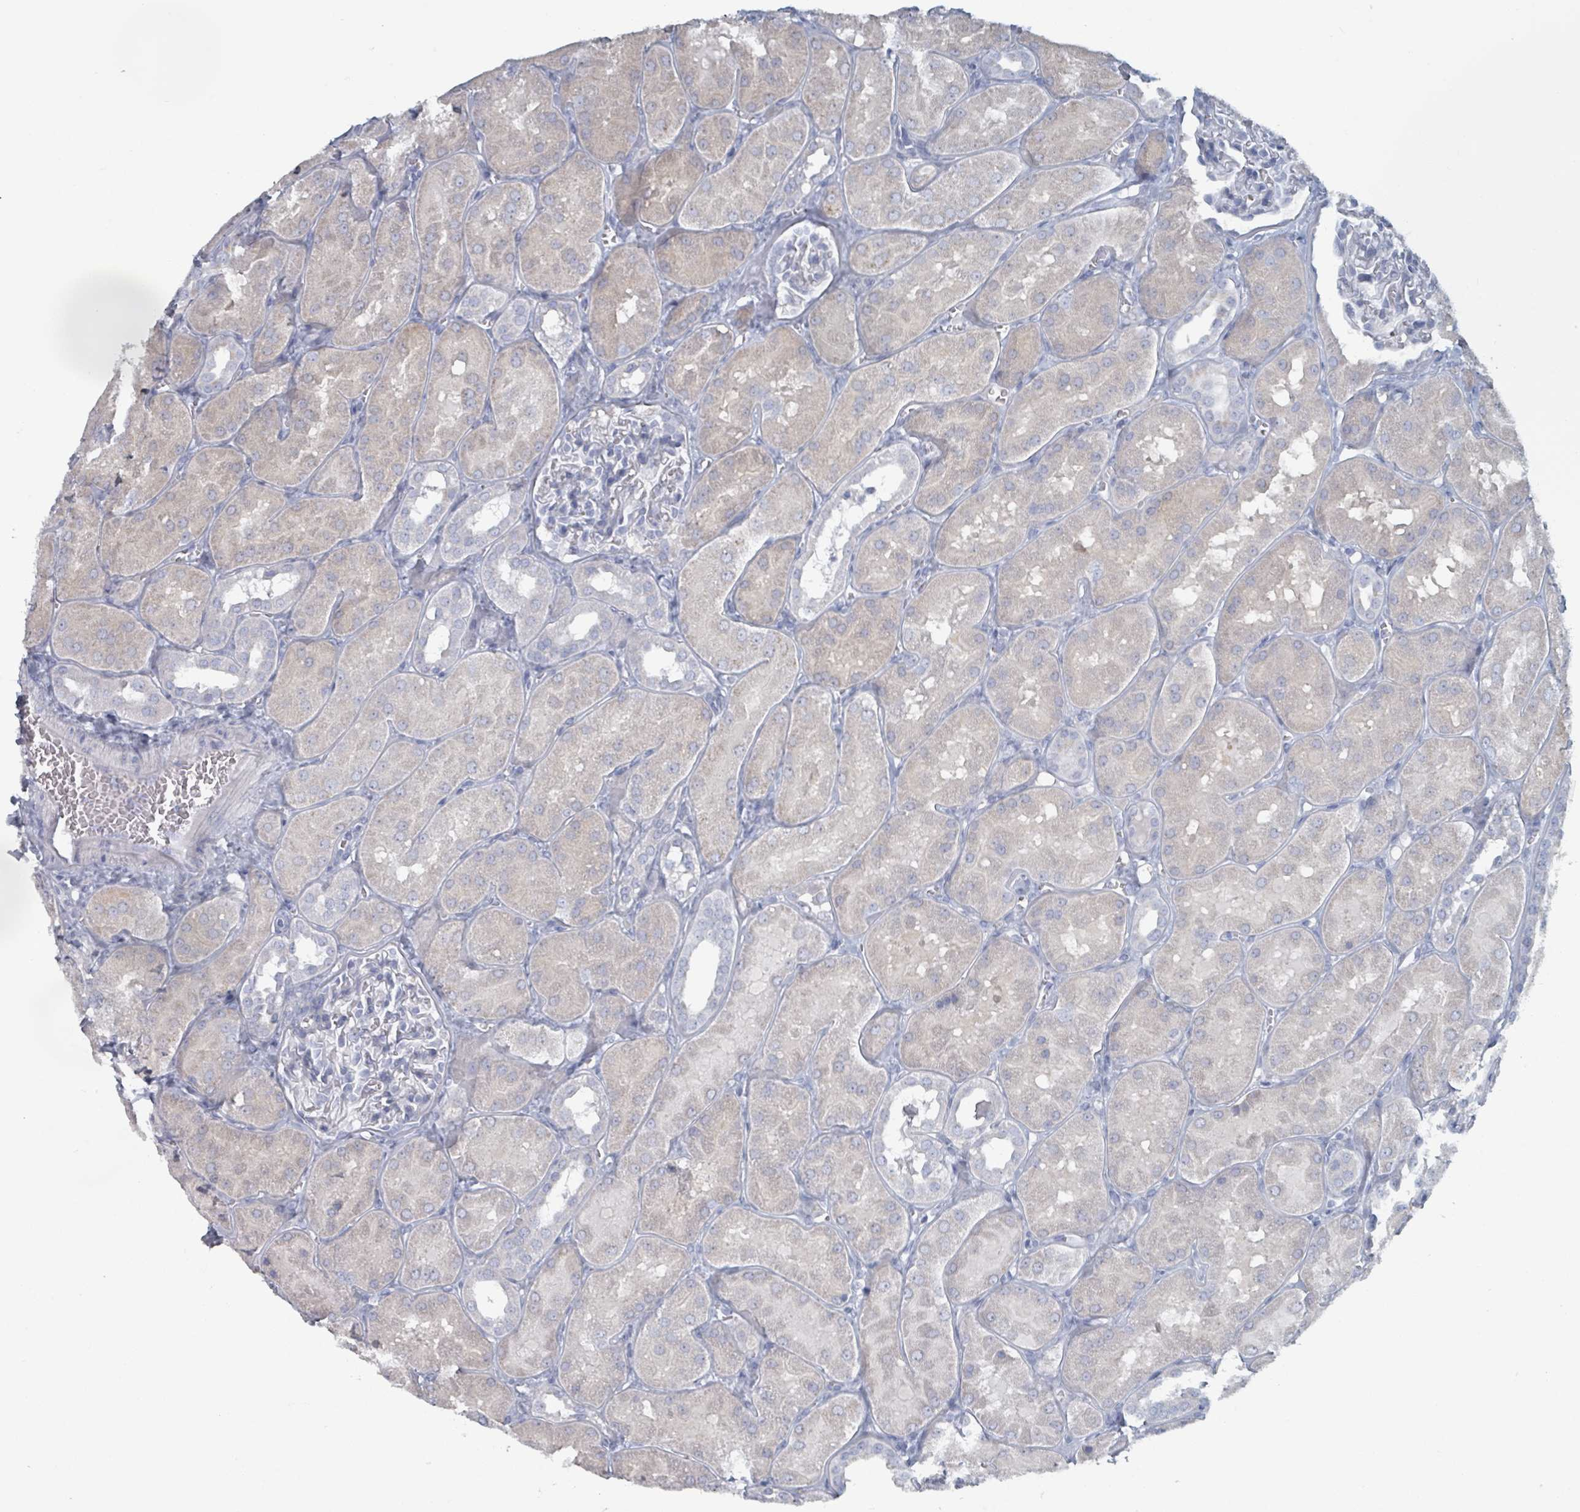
{"staining": {"intensity": "negative", "quantity": "none", "location": "none"}, "tissue": "kidney", "cell_type": "Cells in glomeruli", "image_type": "normal", "snomed": [{"axis": "morphology", "description": "Normal tissue, NOS"}, {"axis": "topography", "description": "Kidney"}, {"axis": "topography", "description": "Urinary bladder"}], "caption": "Cells in glomeruli are negative for brown protein staining in benign kidney. Nuclei are stained in blue.", "gene": "HEATR5A", "patient": {"sex": "male", "age": 16}}